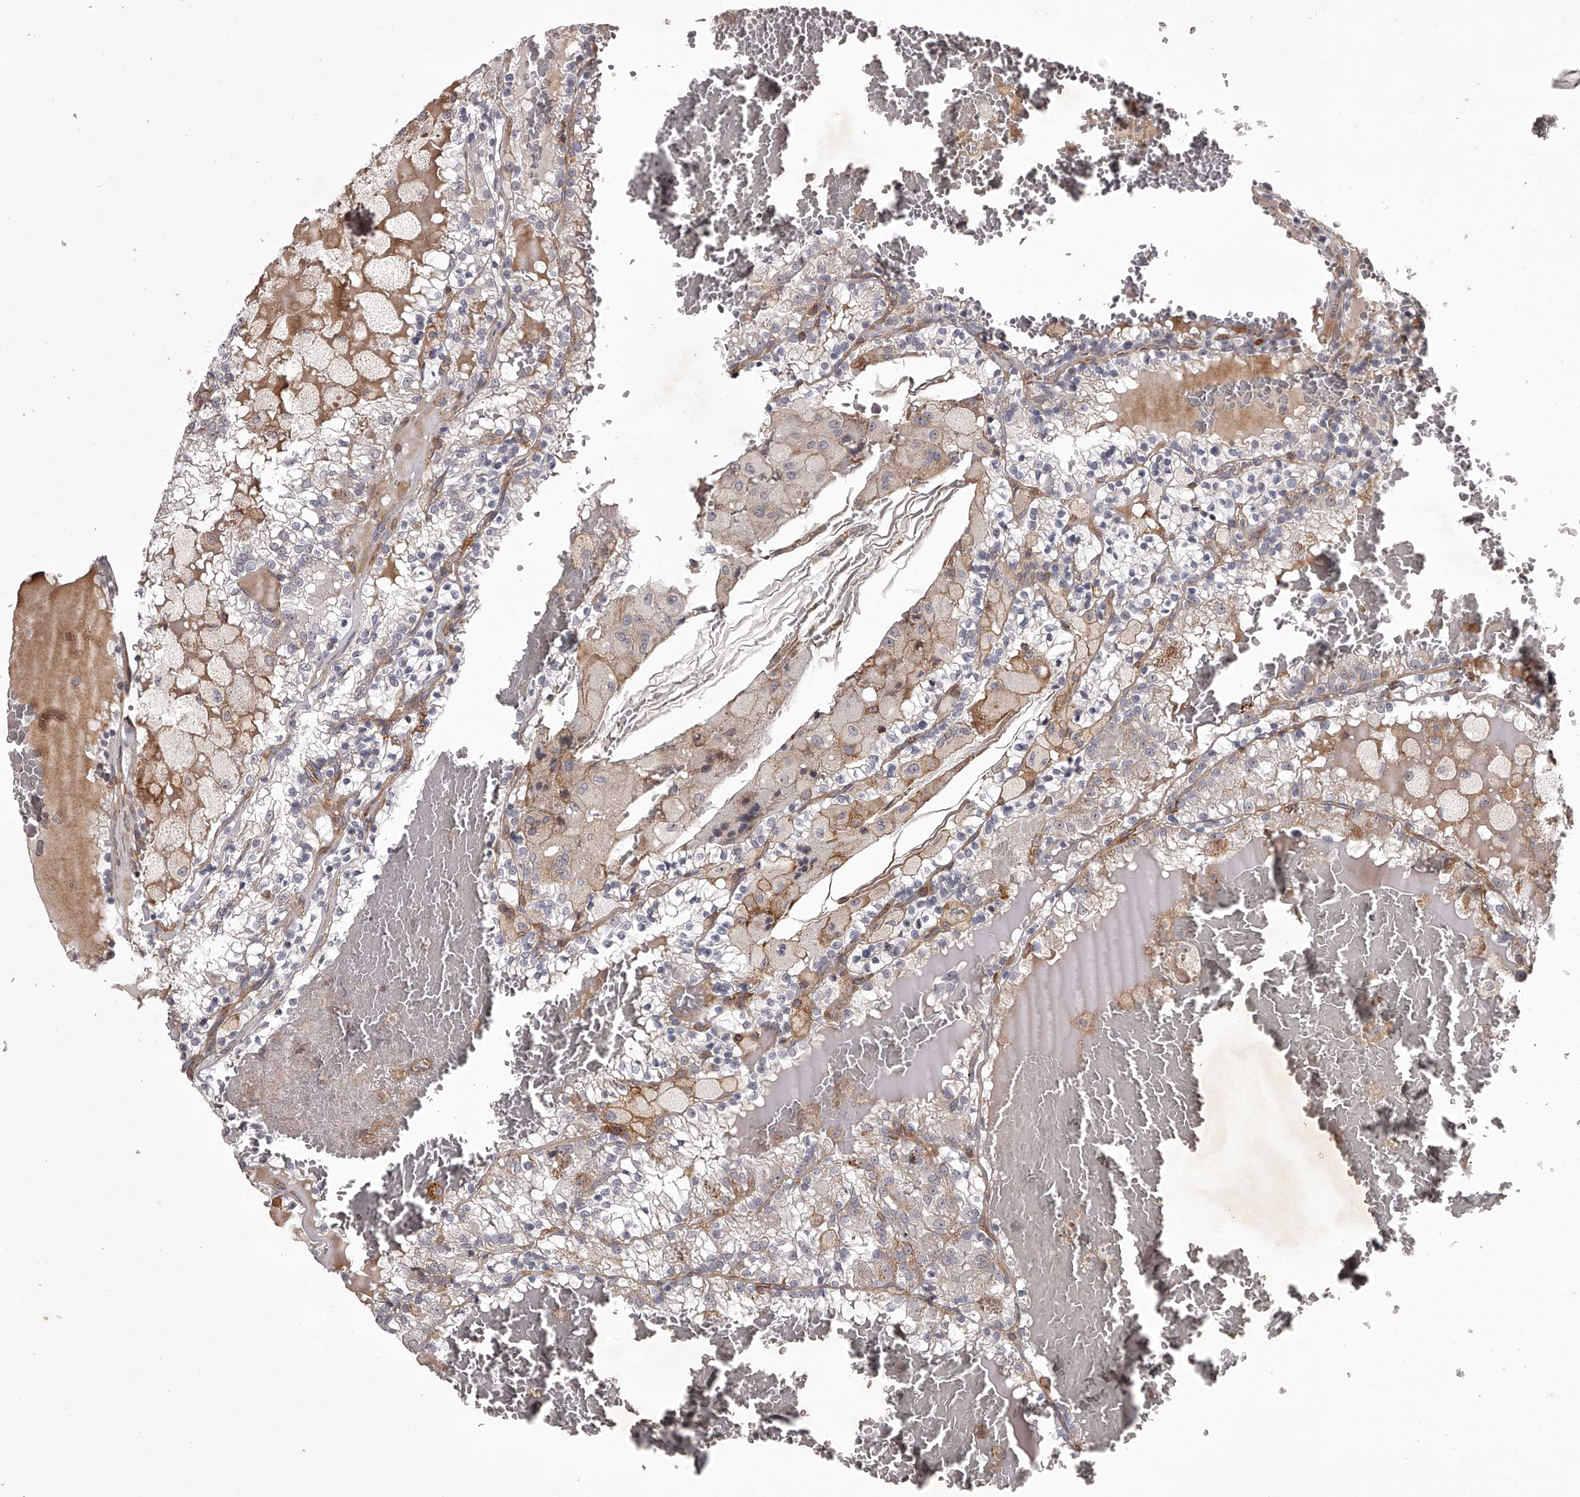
{"staining": {"intensity": "weak", "quantity": "<25%", "location": "cytoplasmic/membranous"}, "tissue": "renal cancer", "cell_type": "Tumor cells", "image_type": "cancer", "snomed": [{"axis": "morphology", "description": "Adenocarcinoma, NOS"}, {"axis": "topography", "description": "Kidney"}], "caption": "Photomicrograph shows no protein expression in tumor cells of renal cancer tissue. The staining is performed using DAB brown chromogen with nuclei counter-stained in using hematoxylin.", "gene": "RRP36", "patient": {"sex": "female", "age": 56}}